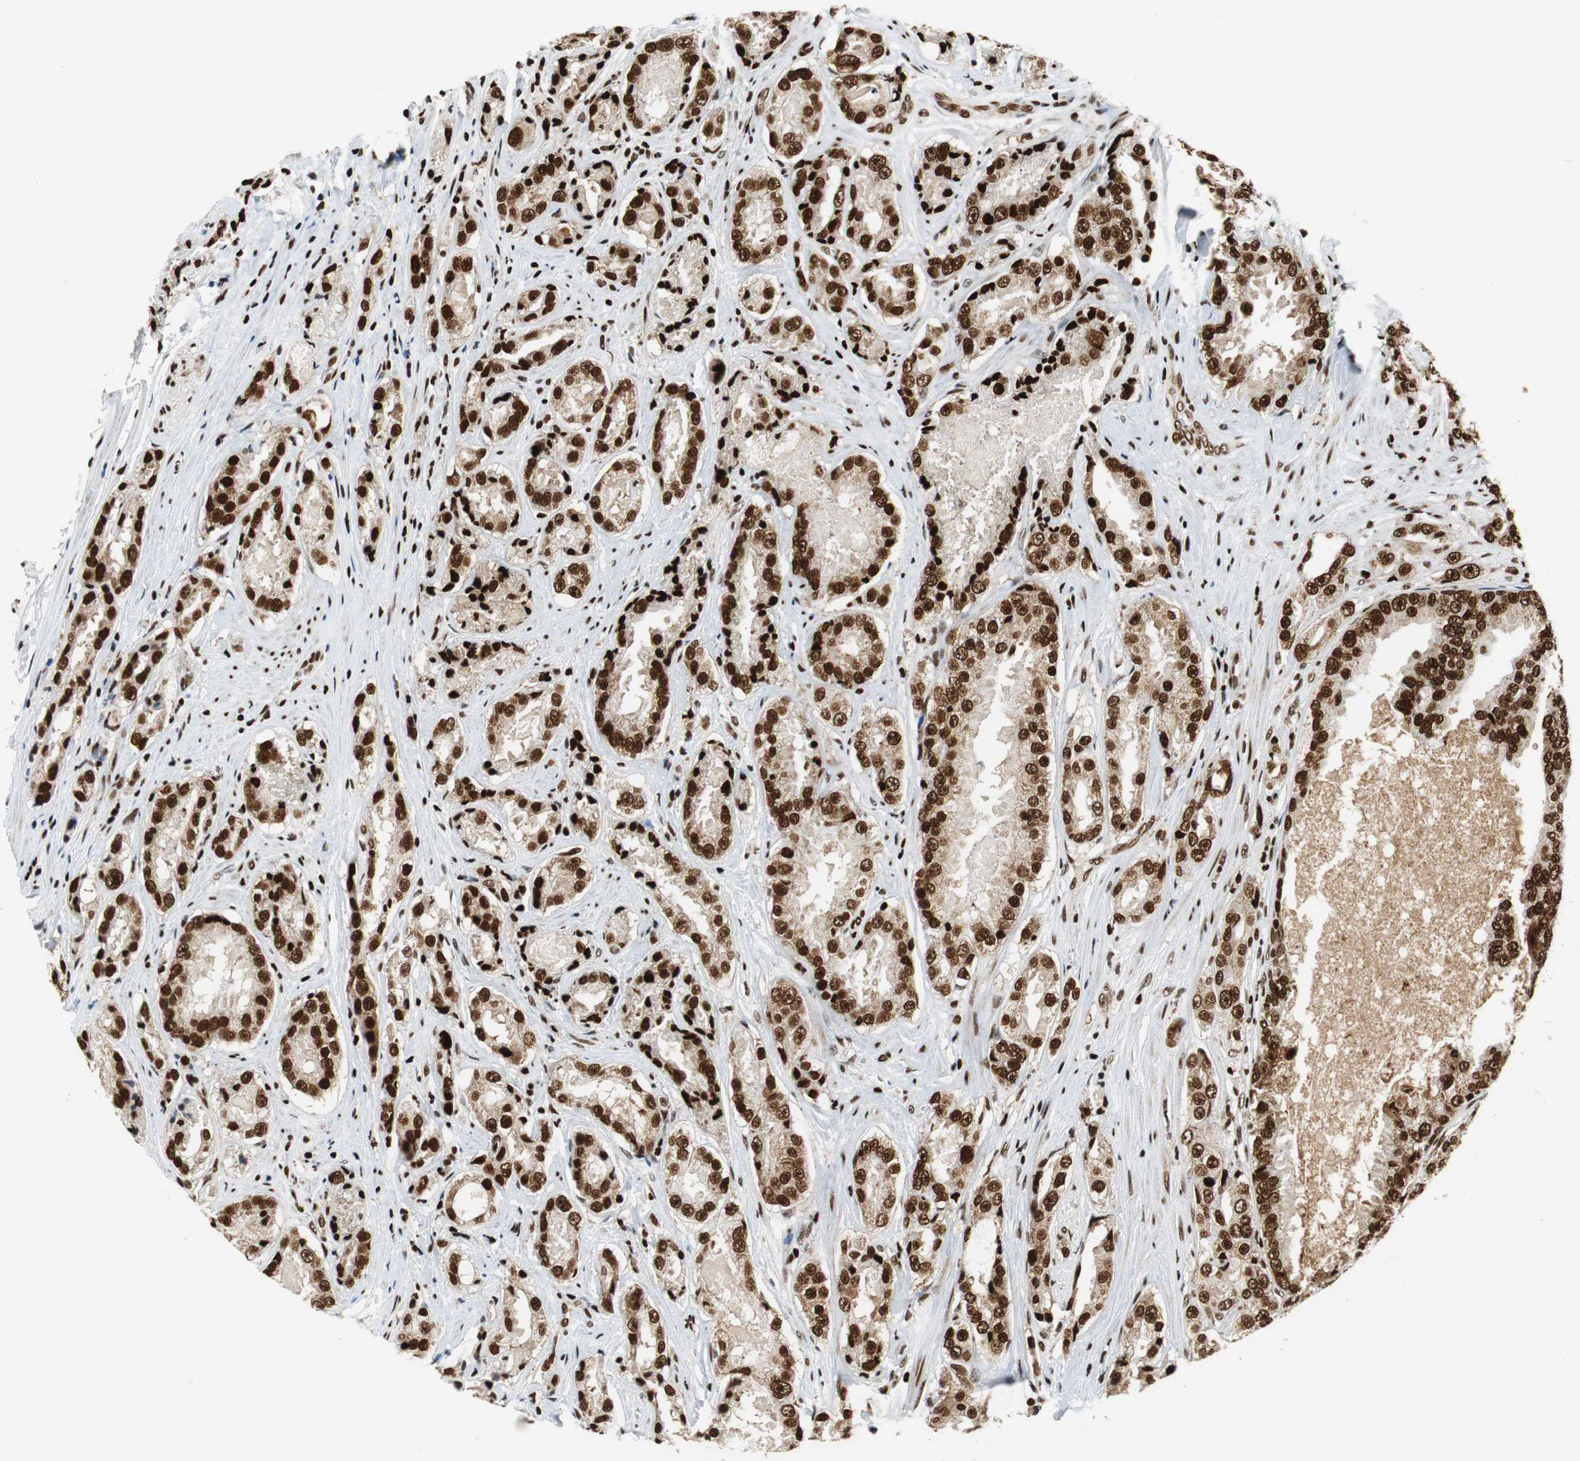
{"staining": {"intensity": "strong", "quantity": ">75%", "location": "nuclear"}, "tissue": "prostate cancer", "cell_type": "Tumor cells", "image_type": "cancer", "snomed": [{"axis": "morphology", "description": "Adenocarcinoma, High grade"}, {"axis": "topography", "description": "Prostate"}], "caption": "Immunohistochemistry (IHC) (DAB (3,3'-diaminobenzidine)) staining of human prostate cancer exhibits strong nuclear protein positivity in about >75% of tumor cells.", "gene": "HDAC1", "patient": {"sex": "male", "age": 73}}